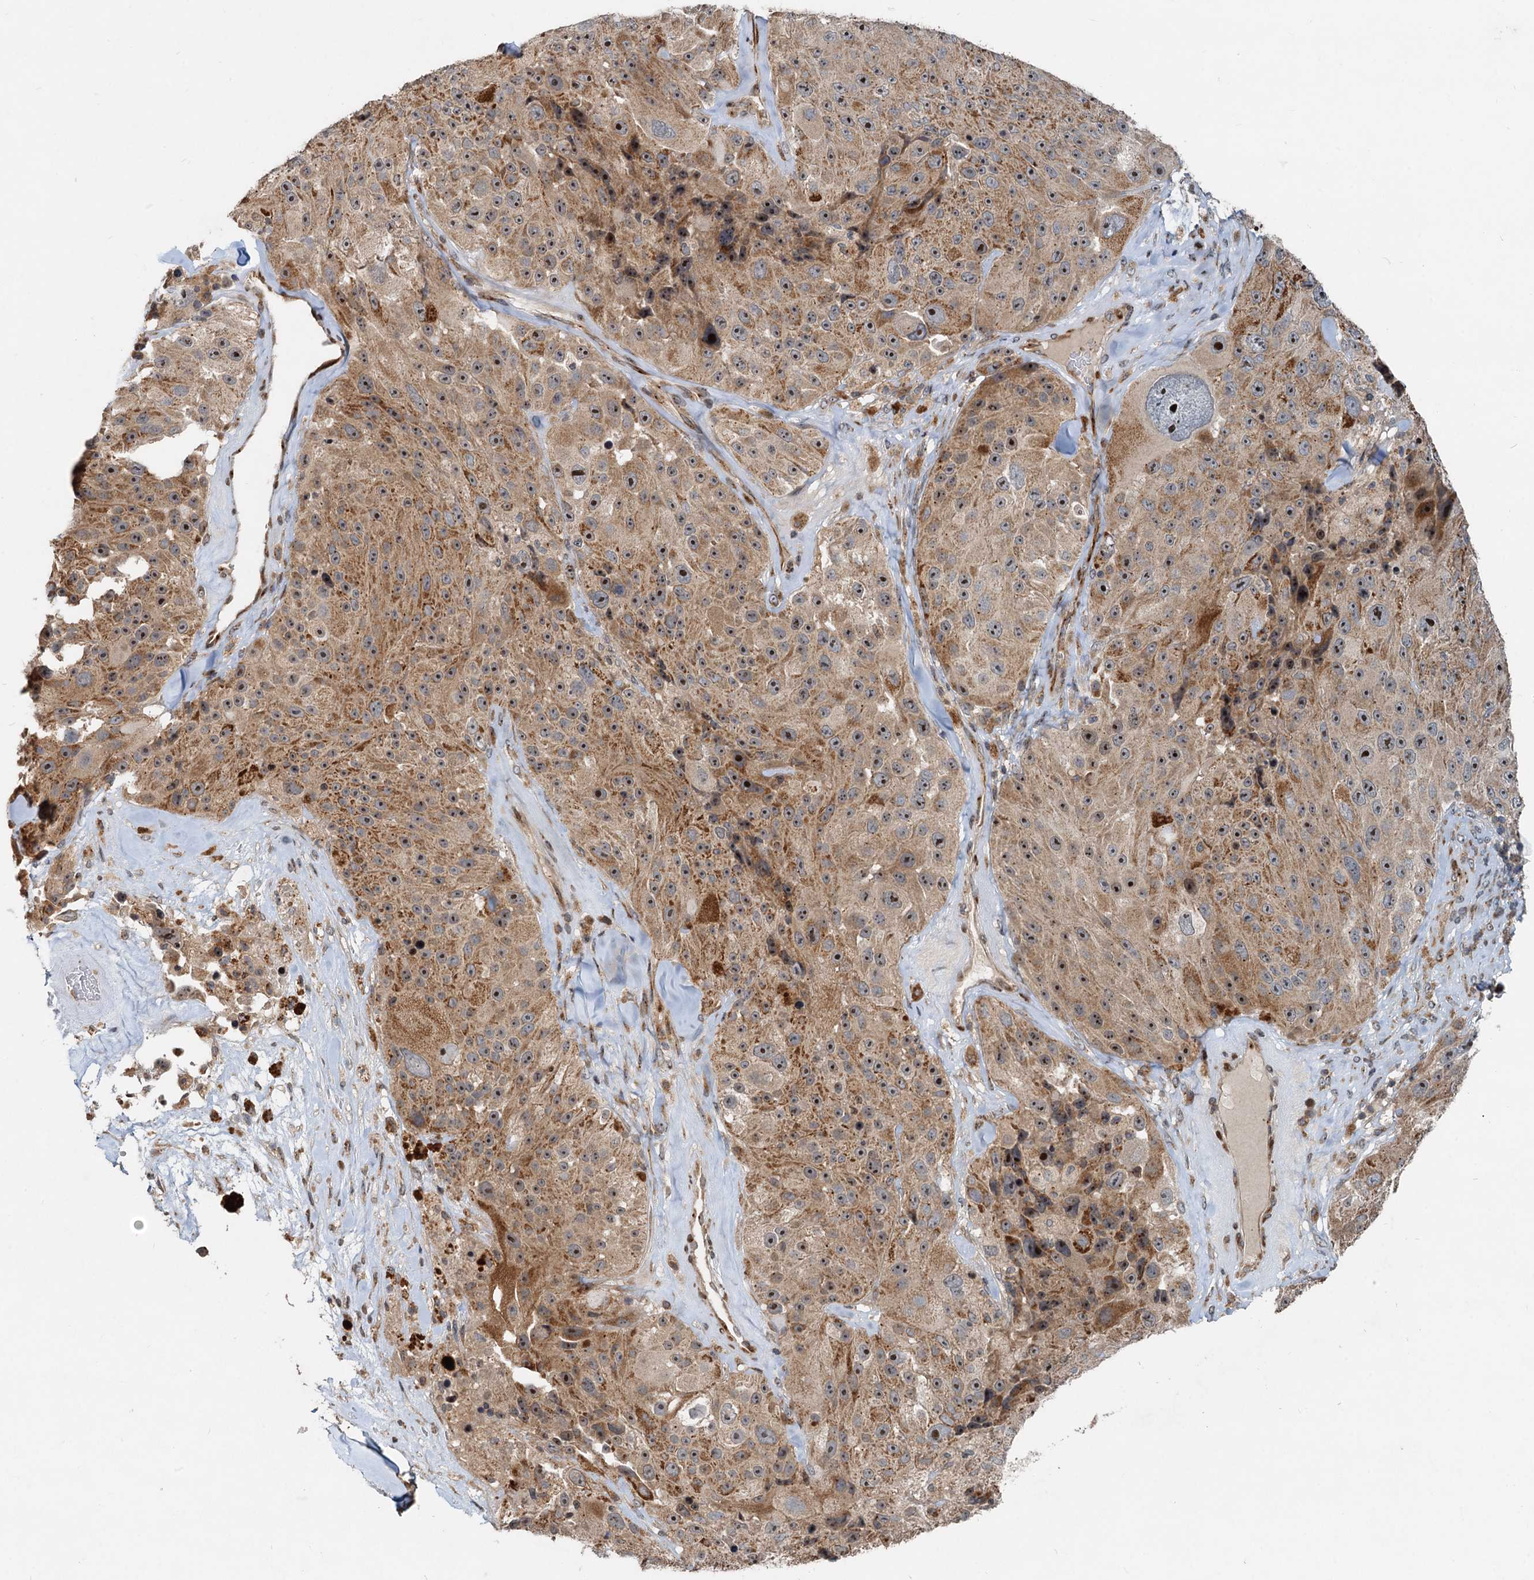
{"staining": {"intensity": "moderate", "quantity": ">75%", "location": "cytoplasmic/membranous"}, "tissue": "melanoma", "cell_type": "Tumor cells", "image_type": "cancer", "snomed": [{"axis": "morphology", "description": "Malignant melanoma, Metastatic site"}, {"axis": "topography", "description": "Lymph node"}], "caption": "Moderate cytoplasmic/membranous protein expression is present in approximately >75% of tumor cells in melanoma.", "gene": "CEP68", "patient": {"sex": "male", "age": 62}}